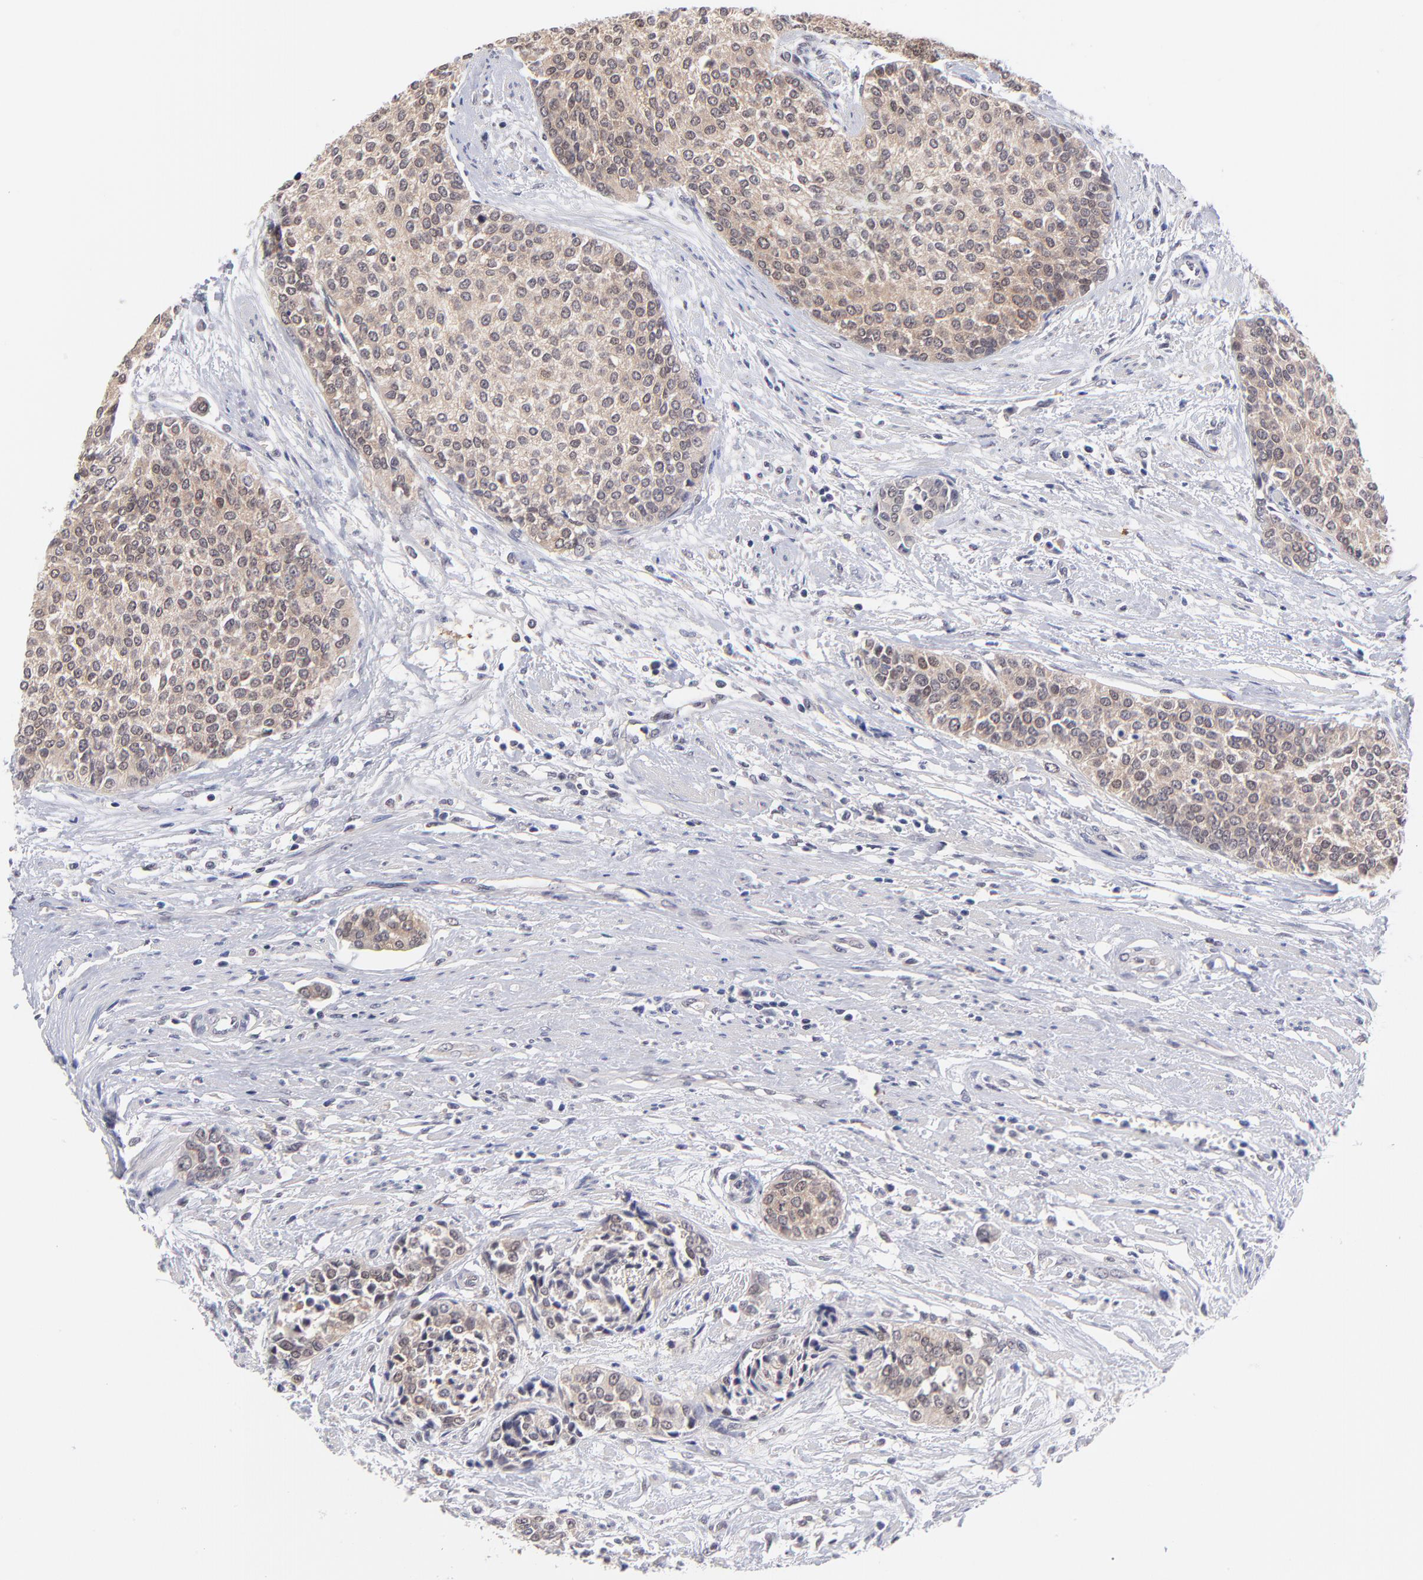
{"staining": {"intensity": "moderate", "quantity": ">75%", "location": "cytoplasmic/membranous"}, "tissue": "urothelial cancer", "cell_type": "Tumor cells", "image_type": "cancer", "snomed": [{"axis": "morphology", "description": "Urothelial carcinoma, Low grade"}, {"axis": "topography", "description": "Urinary bladder"}], "caption": "The photomicrograph shows a brown stain indicating the presence of a protein in the cytoplasmic/membranous of tumor cells in urothelial carcinoma (low-grade).", "gene": "UBE2E3", "patient": {"sex": "female", "age": 73}}